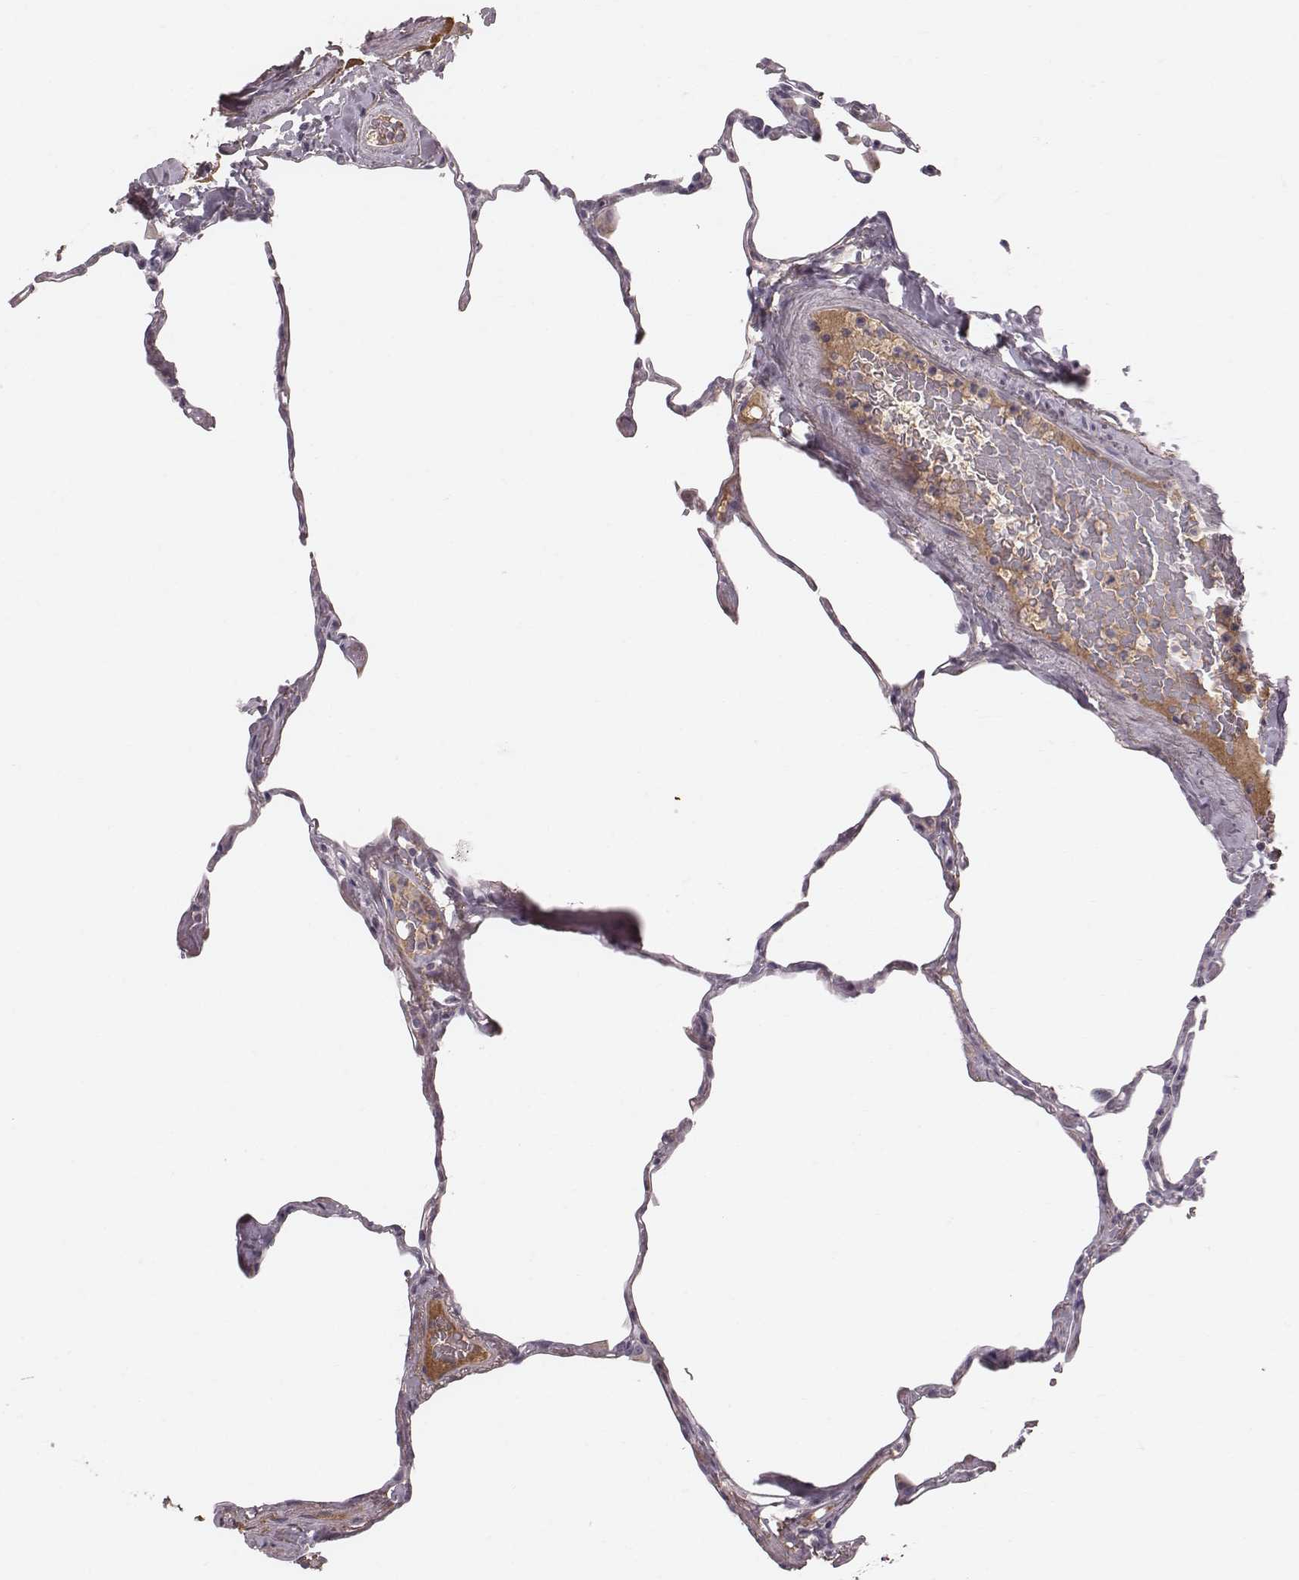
{"staining": {"intensity": "negative", "quantity": "none", "location": "none"}, "tissue": "lung", "cell_type": "Alveolar cells", "image_type": "normal", "snomed": [{"axis": "morphology", "description": "Normal tissue, NOS"}, {"axis": "topography", "description": "Lung"}], "caption": "Lung stained for a protein using immunohistochemistry (IHC) reveals no expression alveolar cells.", "gene": "CFTR", "patient": {"sex": "male", "age": 65}}